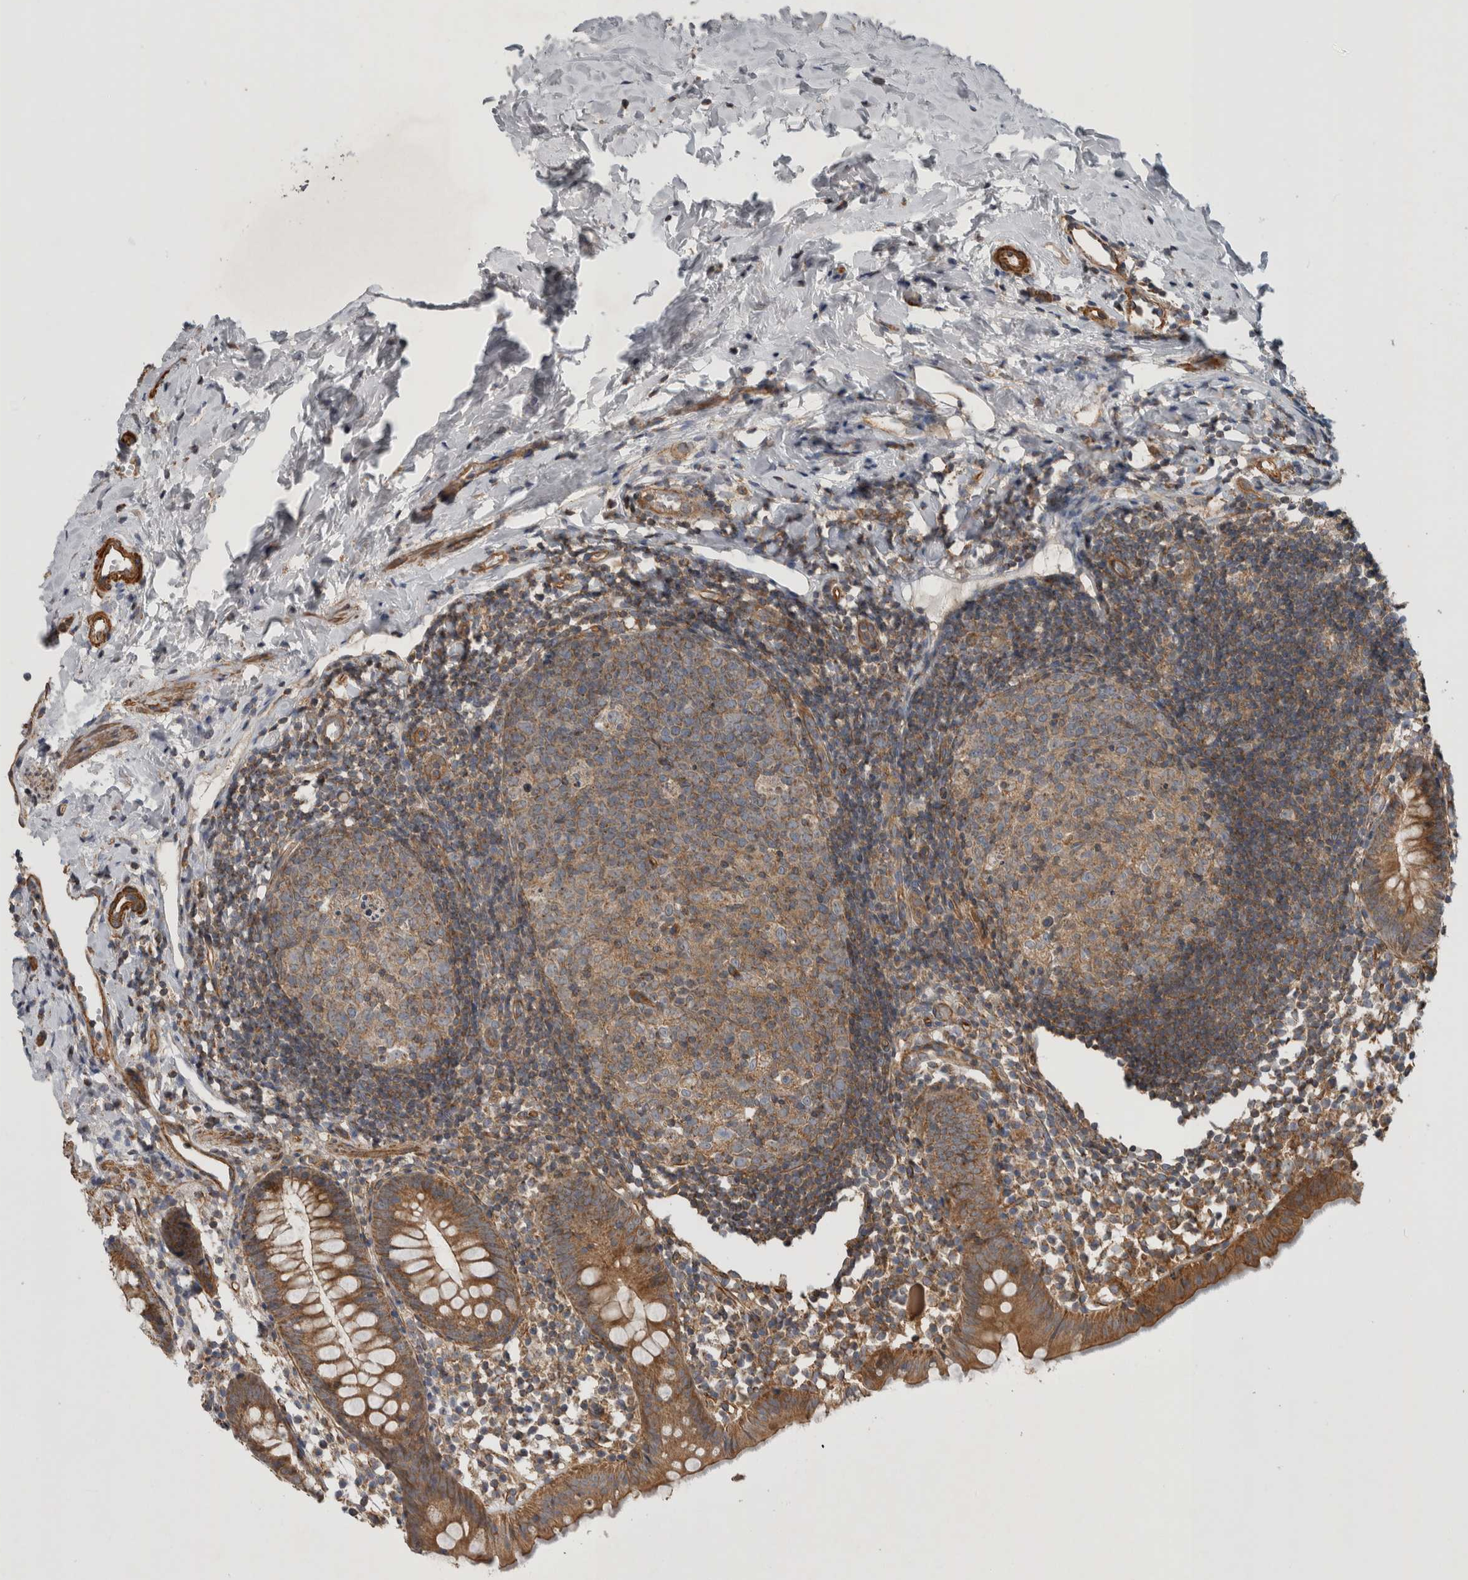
{"staining": {"intensity": "moderate", "quantity": ">75%", "location": "cytoplasmic/membranous"}, "tissue": "appendix", "cell_type": "Glandular cells", "image_type": "normal", "snomed": [{"axis": "morphology", "description": "Normal tissue, NOS"}, {"axis": "topography", "description": "Appendix"}], "caption": "Protein staining by IHC demonstrates moderate cytoplasmic/membranous positivity in approximately >75% of glandular cells in normal appendix.", "gene": "SFXN2", "patient": {"sex": "female", "age": 20}}